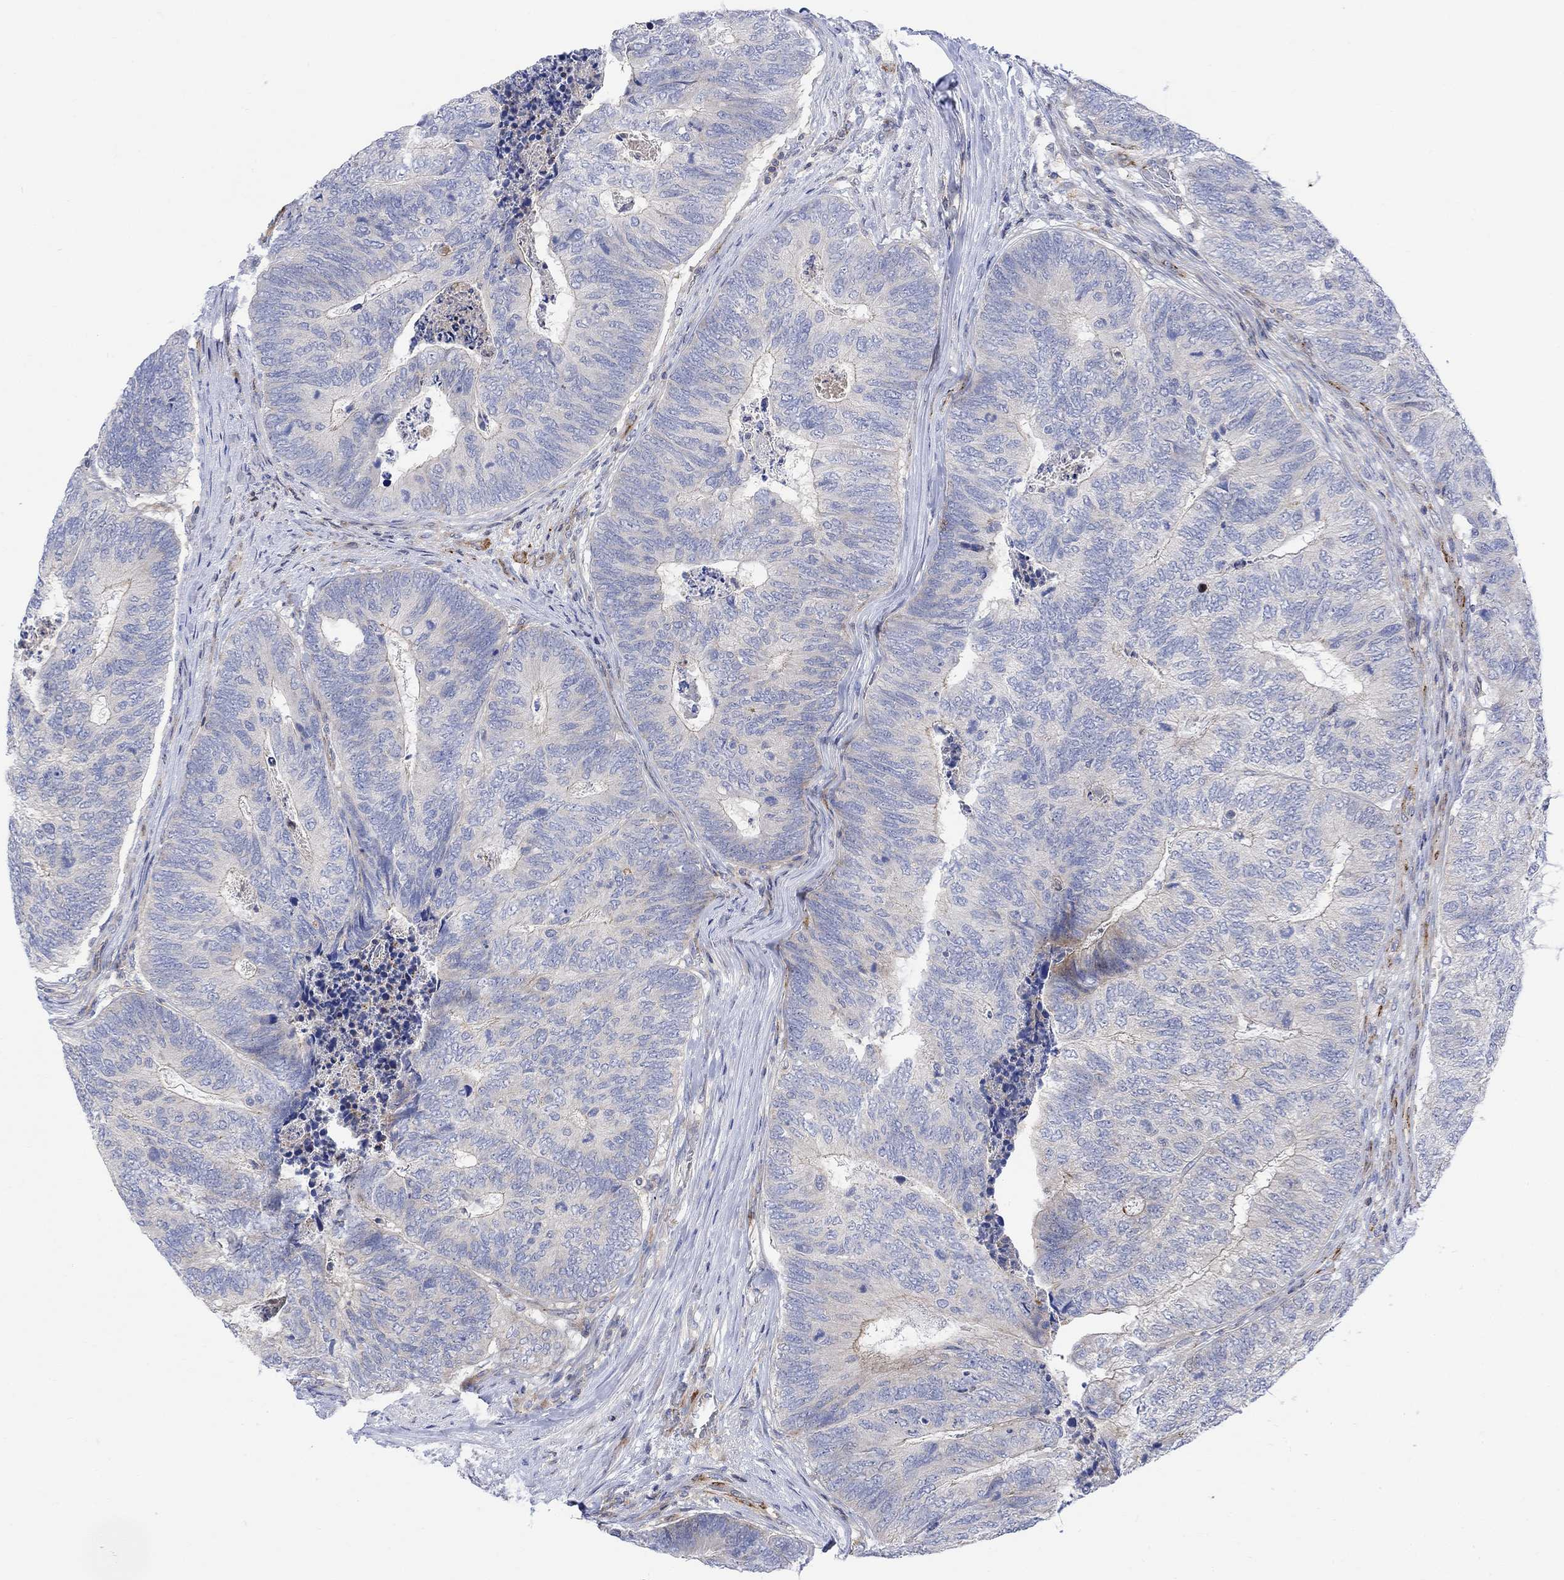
{"staining": {"intensity": "negative", "quantity": "none", "location": "none"}, "tissue": "colorectal cancer", "cell_type": "Tumor cells", "image_type": "cancer", "snomed": [{"axis": "morphology", "description": "Adenocarcinoma, NOS"}, {"axis": "topography", "description": "Colon"}], "caption": "The histopathology image displays no staining of tumor cells in adenocarcinoma (colorectal). (DAB immunohistochemistry (IHC) with hematoxylin counter stain).", "gene": "ARSK", "patient": {"sex": "female", "age": 67}}